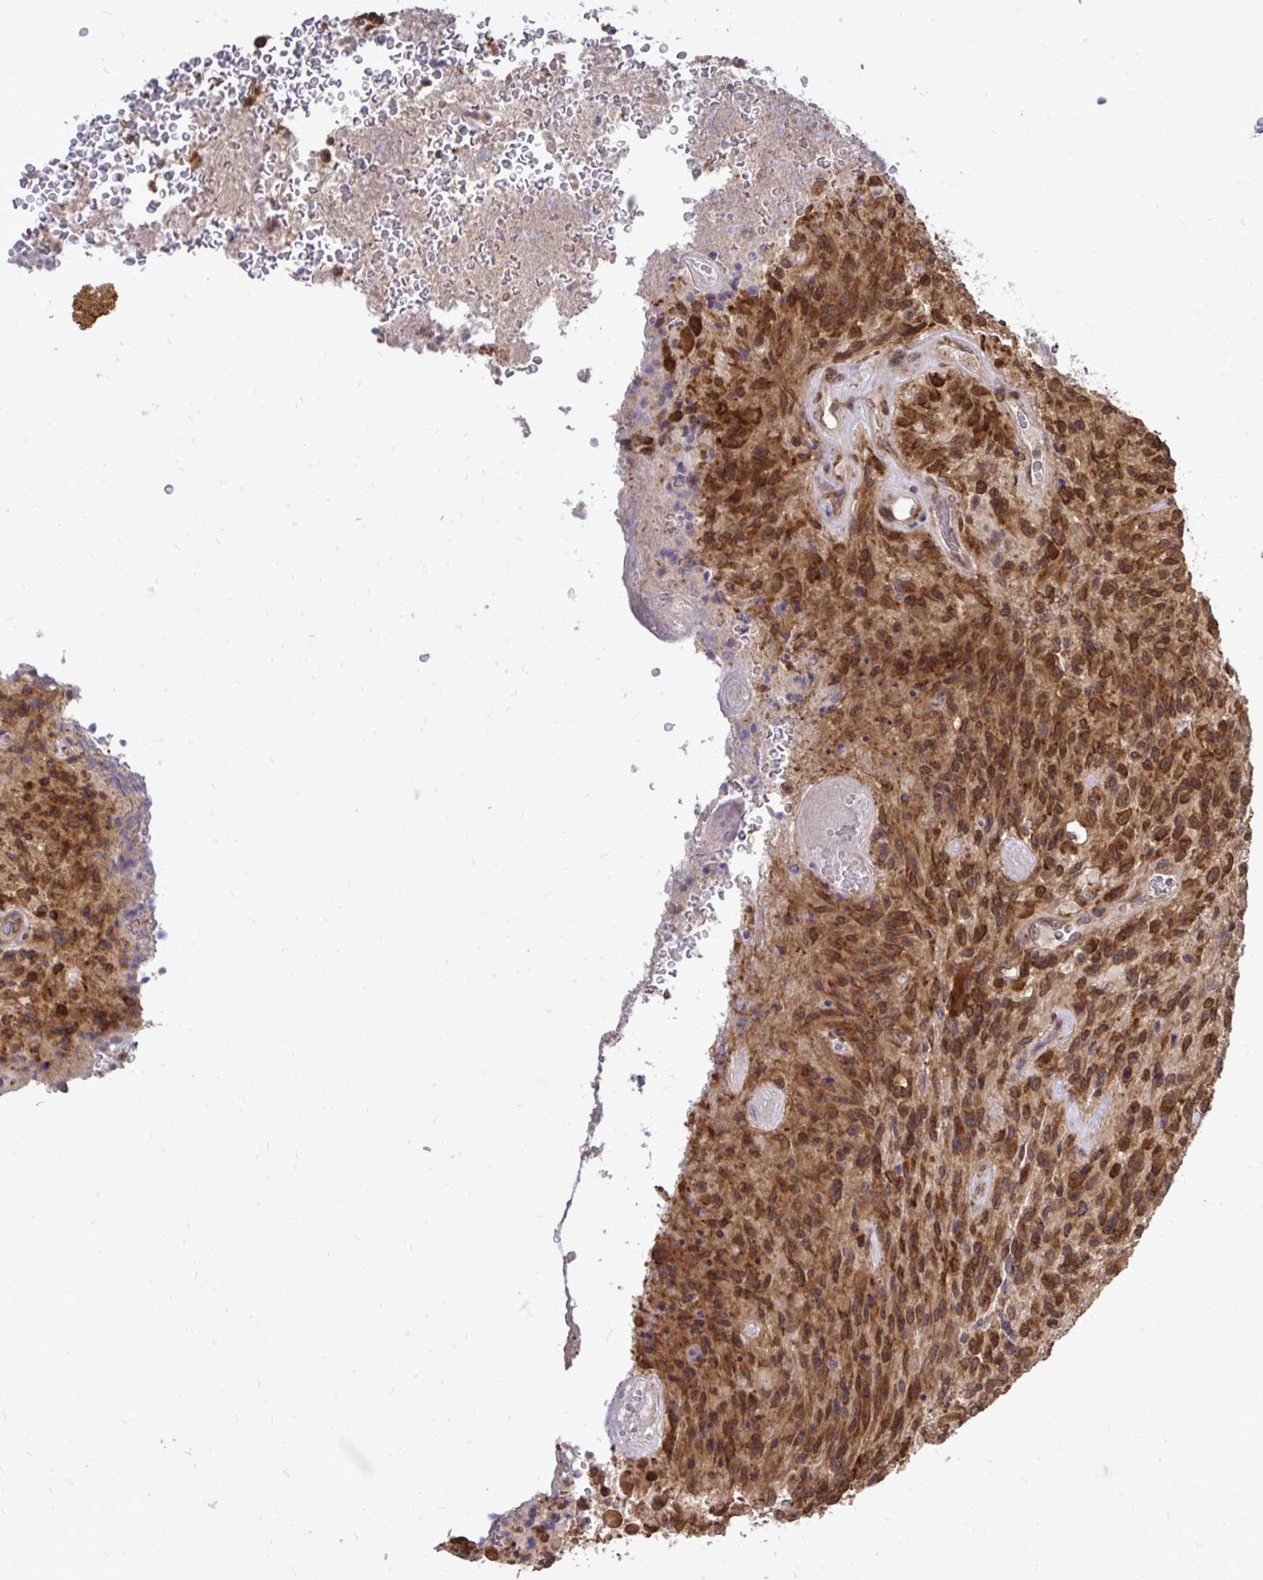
{"staining": {"intensity": "moderate", "quantity": ">75%", "location": "cytoplasmic/membranous"}, "tissue": "glioma", "cell_type": "Tumor cells", "image_type": "cancer", "snomed": [{"axis": "morphology", "description": "Normal tissue, NOS"}, {"axis": "morphology", "description": "Glioma, malignant, High grade"}, {"axis": "topography", "description": "Cerebral cortex"}], "caption": "Tumor cells demonstrate medium levels of moderate cytoplasmic/membranous staining in approximately >75% of cells in human malignant glioma (high-grade).", "gene": "FMR1", "patient": {"sex": "male", "age": 56}}